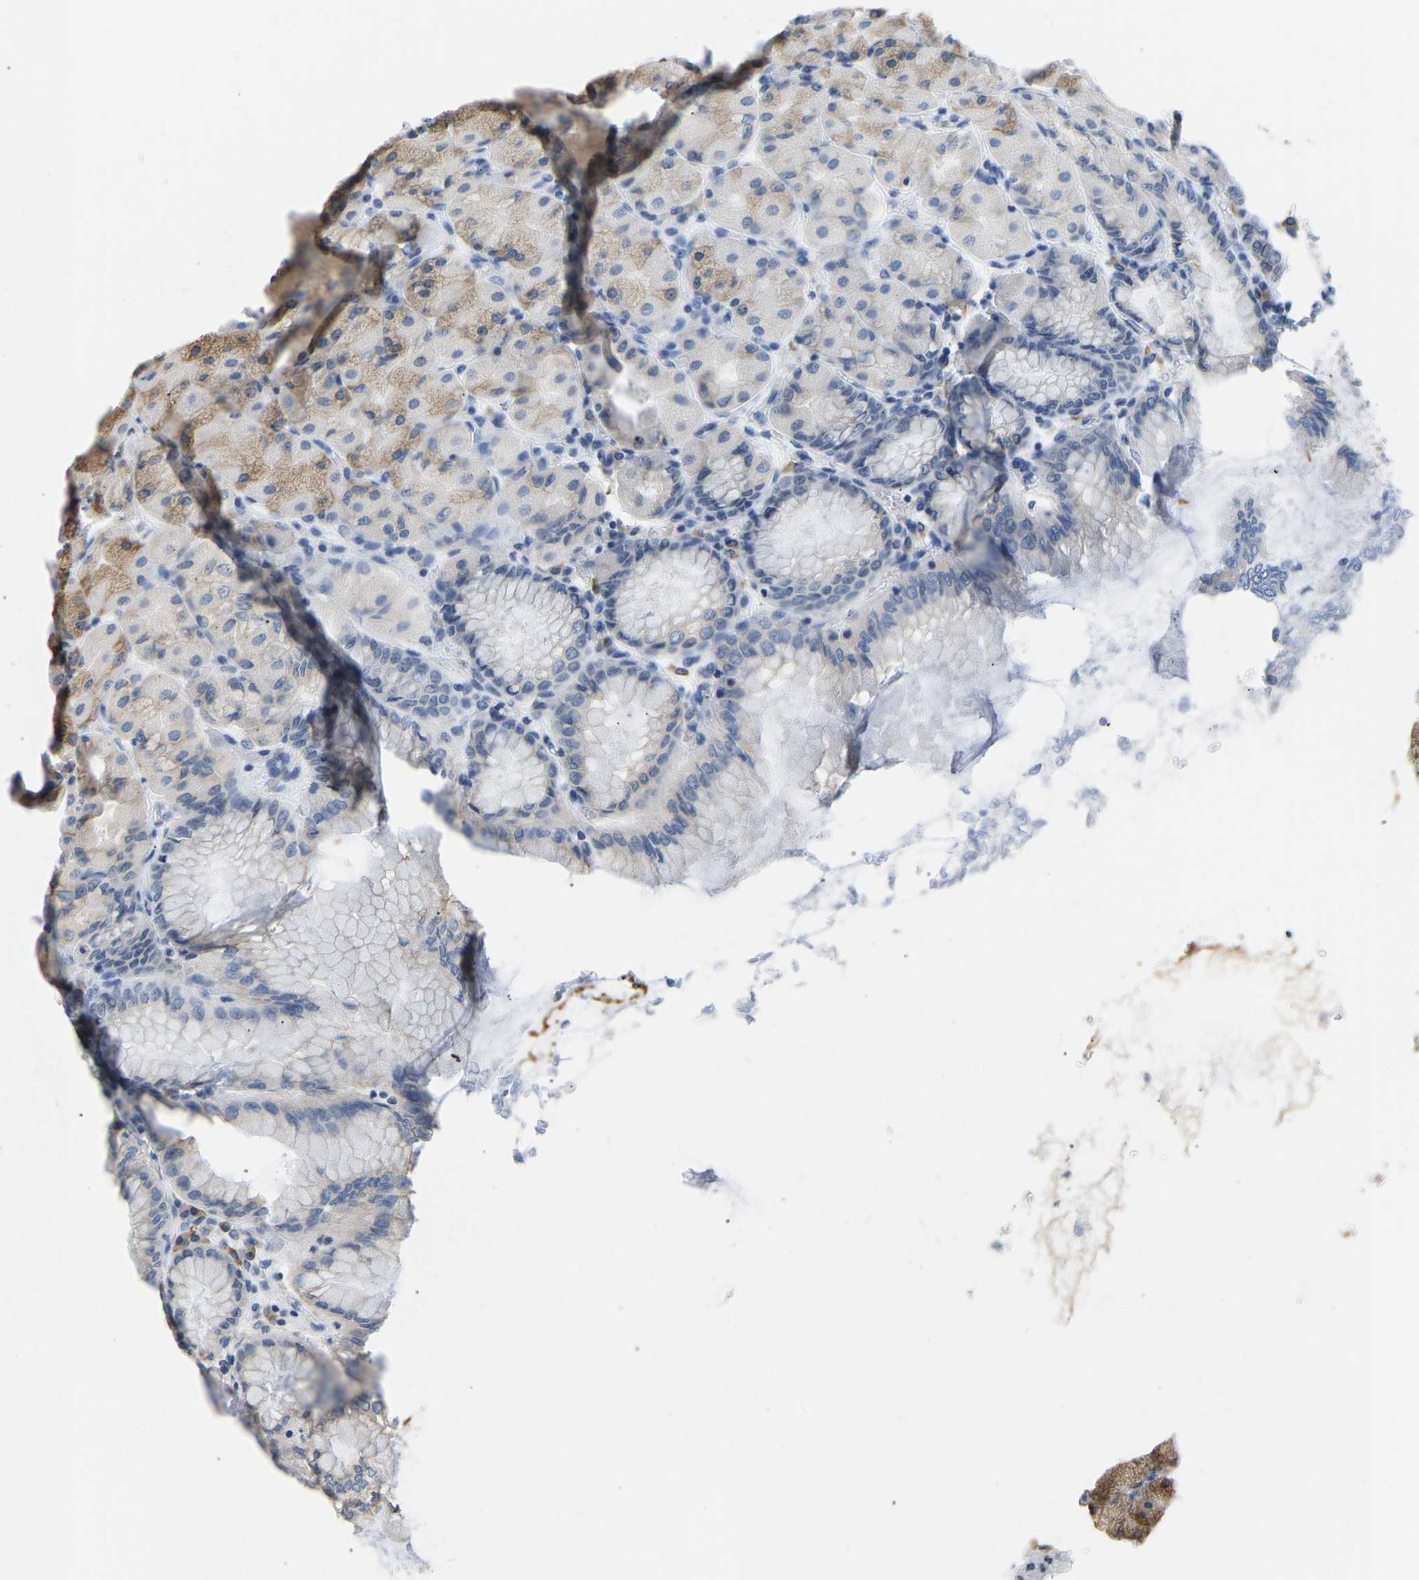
{"staining": {"intensity": "weak", "quantity": "<25%", "location": "cytoplasmic/membranous"}, "tissue": "stomach", "cell_type": "Glandular cells", "image_type": "normal", "snomed": [{"axis": "morphology", "description": "Normal tissue, NOS"}, {"axis": "topography", "description": "Stomach, upper"}], "caption": "Immunohistochemical staining of normal human stomach exhibits no significant staining in glandular cells. The staining is performed using DAB brown chromogen with nuclei counter-stained in using hematoxylin.", "gene": "VRK1", "patient": {"sex": "female", "age": 56}}